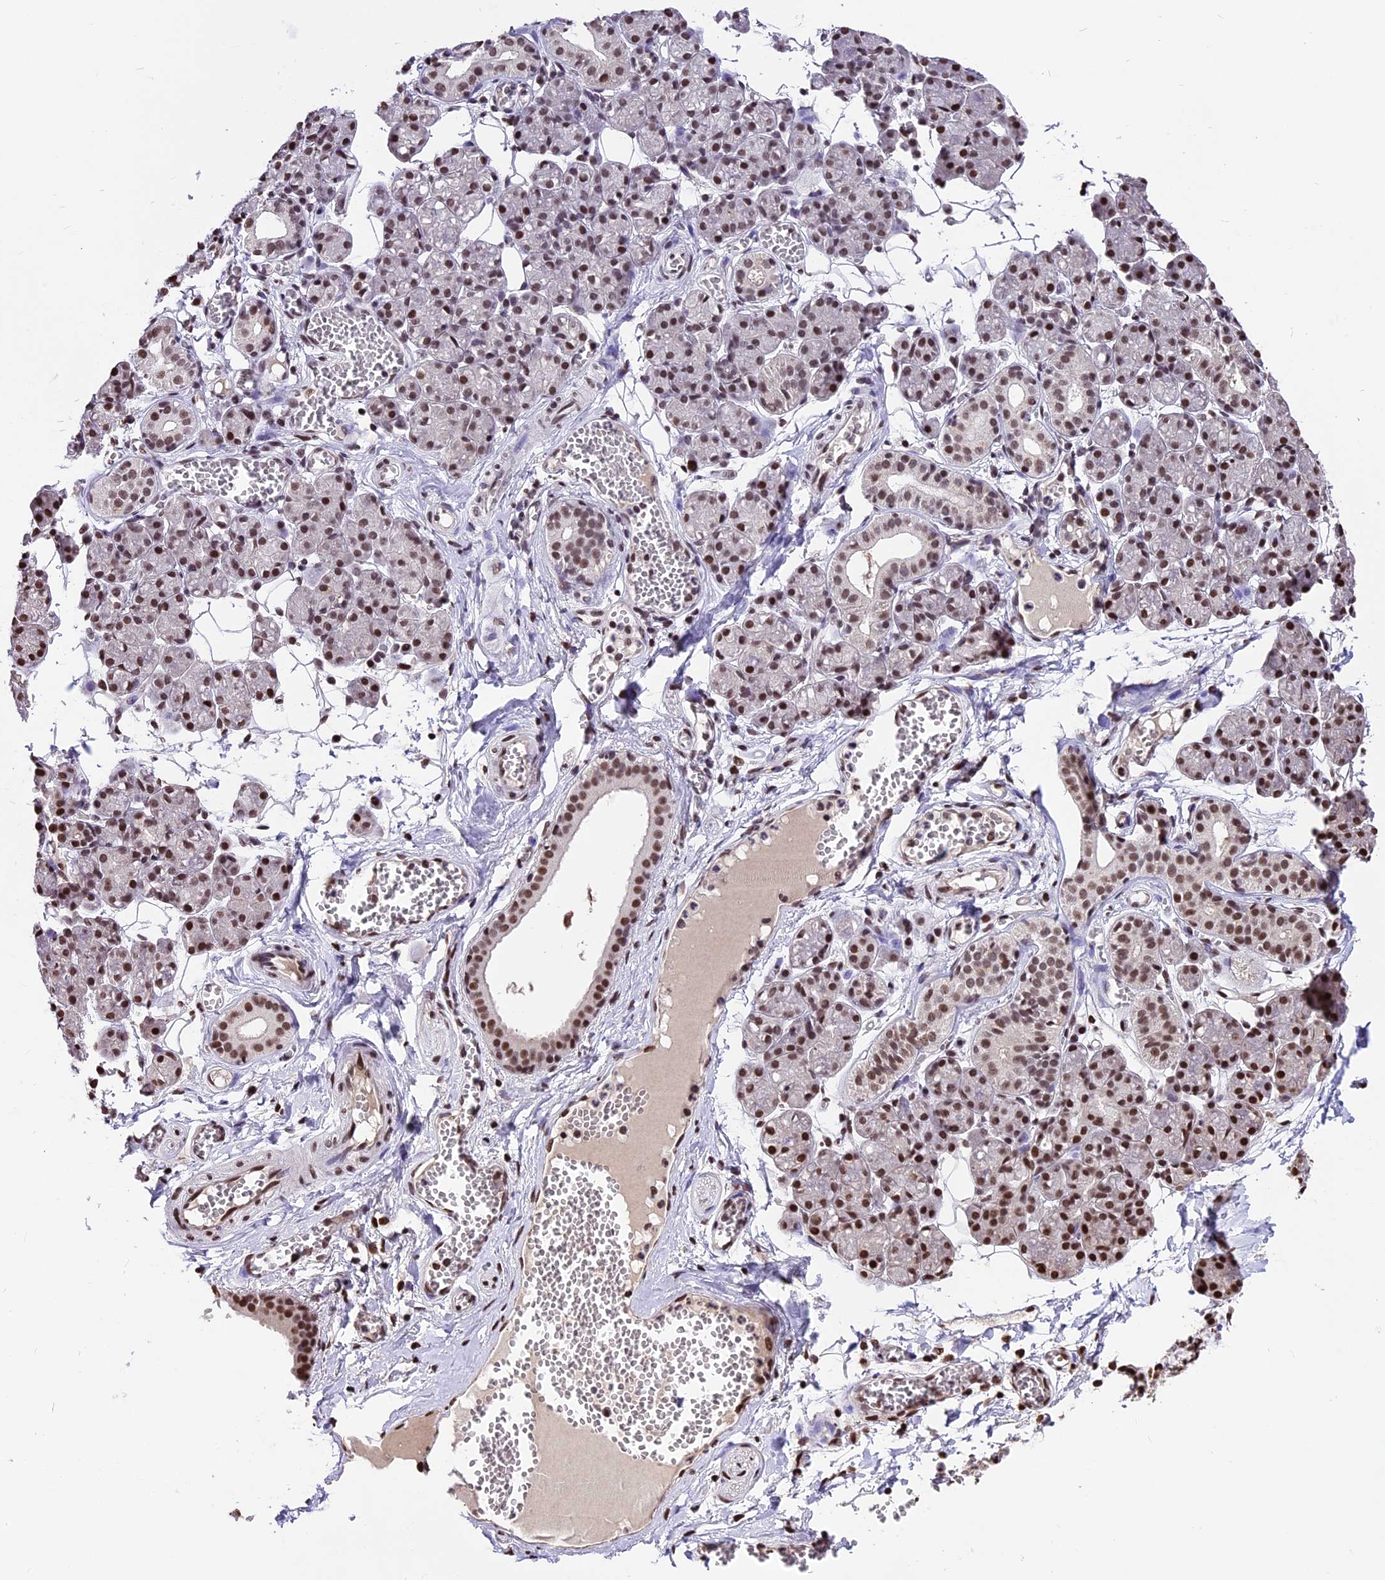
{"staining": {"intensity": "moderate", "quantity": ">75%", "location": "nuclear"}, "tissue": "salivary gland", "cell_type": "Glandular cells", "image_type": "normal", "snomed": [{"axis": "morphology", "description": "Normal tissue, NOS"}, {"axis": "topography", "description": "Salivary gland"}], "caption": "Protein analysis of normal salivary gland shows moderate nuclear positivity in about >75% of glandular cells.", "gene": "POLR3E", "patient": {"sex": "male", "age": 63}}